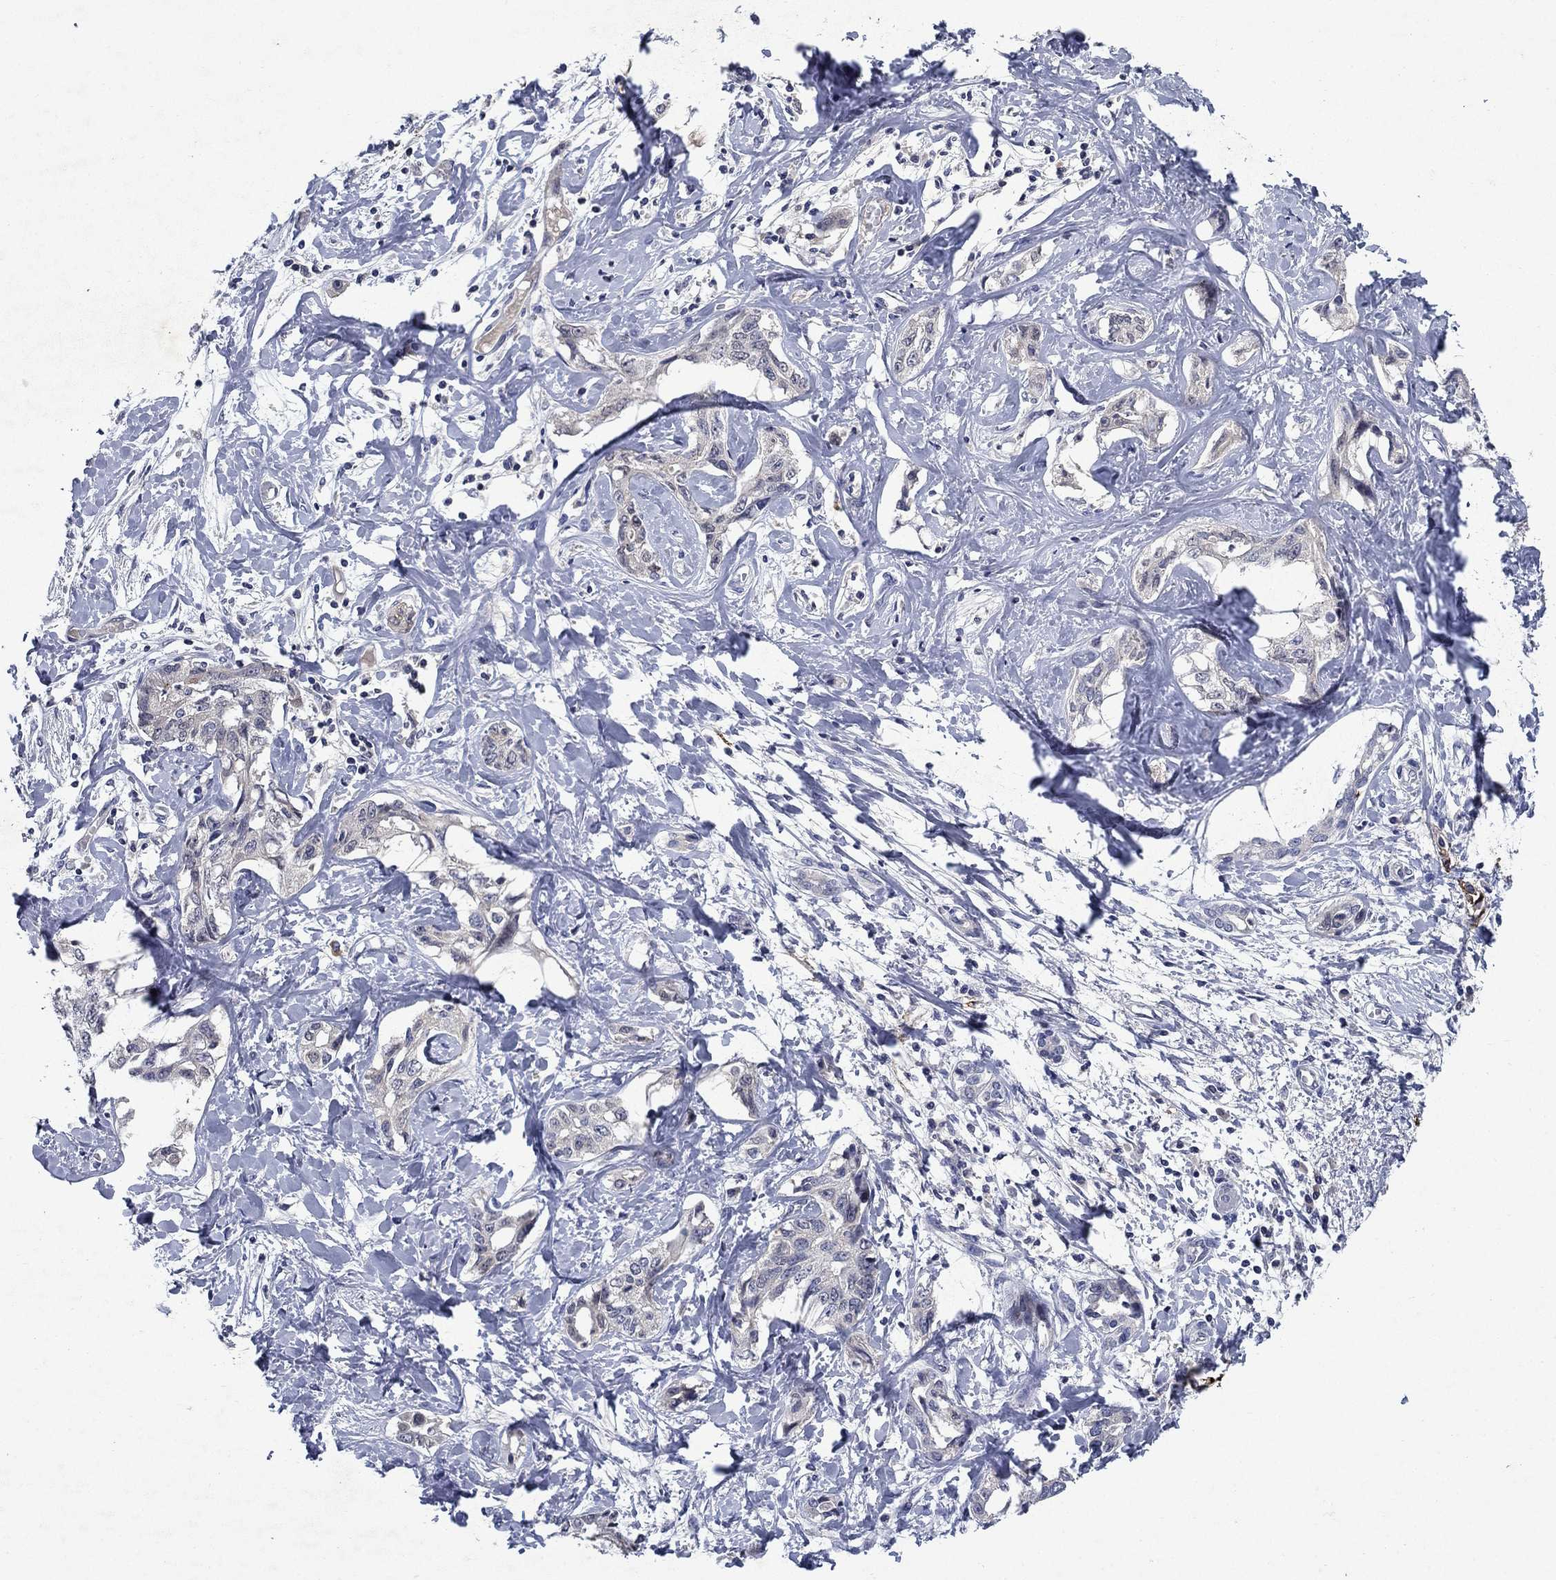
{"staining": {"intensity": "negative", "quantity": "none", "location": "none"}, "tissue": "liver cancer", "cell_type": "Tumor cells", "image_type": "cancer", "snomed": [{"axis": "morphology", "description": "Cholangiocarcinoma"}, {"axis": "topography", "description": "Liver"}], "caption": "Liver cholangiocarcinoma was stained to show a protein in brown. There is no significant staining in tumor cells.", "gene": "STAB2", "patient": {"sex": "male", "age": 59}}